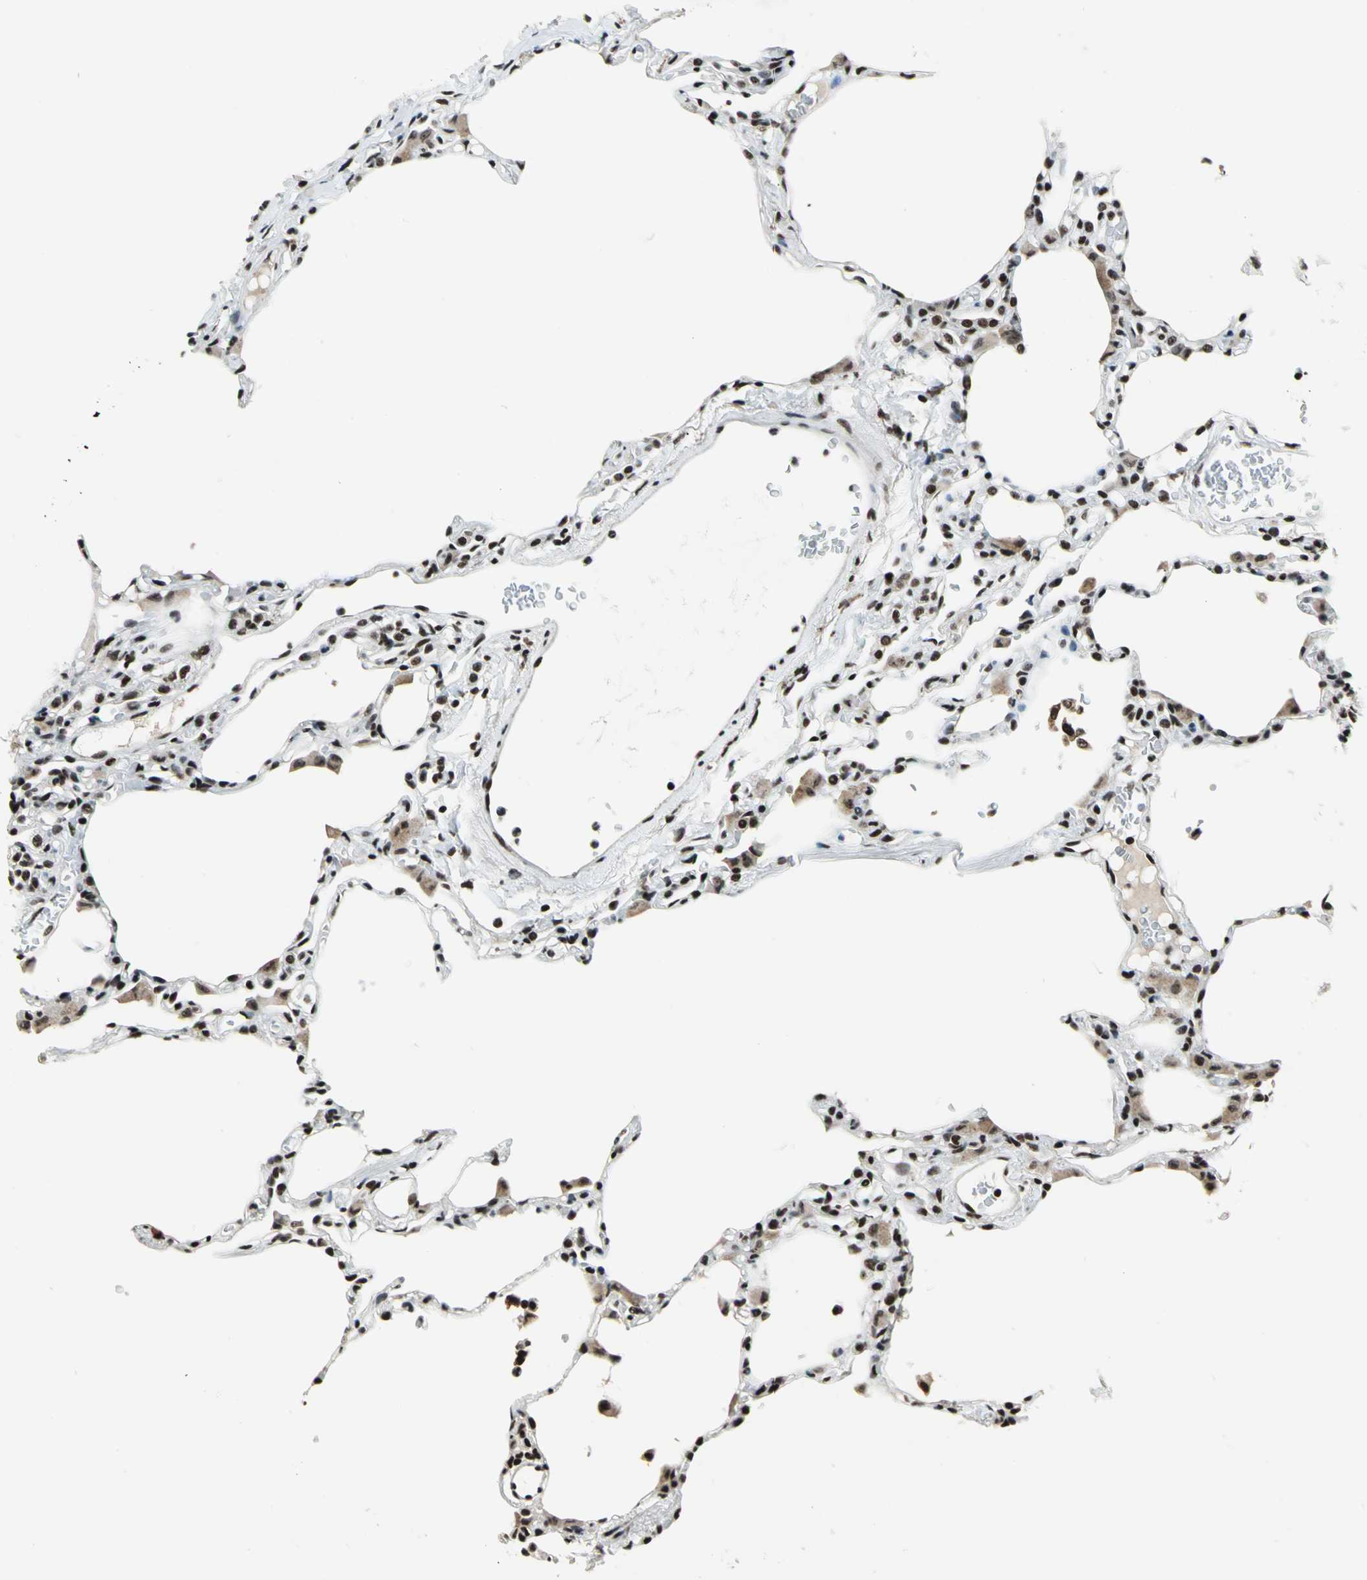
{"staining": {"intensity": "strong", "quantity": ">75%", "location": "nuclear"}, "tissue": "lung", "cell_type": "Alveolar cells", "image_type": "normal", "snomed": [{"axis": "morphology", "description": "Normal tissue, NOS"}, {"axis": "topography", "description": "Lung"}], "caption": "Strong nuclear staining for a protein is seen in about >75% of alveolar cells of unremarkable lung using IHC.", "gene": "UBTF", "patient": {"sex": "female", "age": 49}}